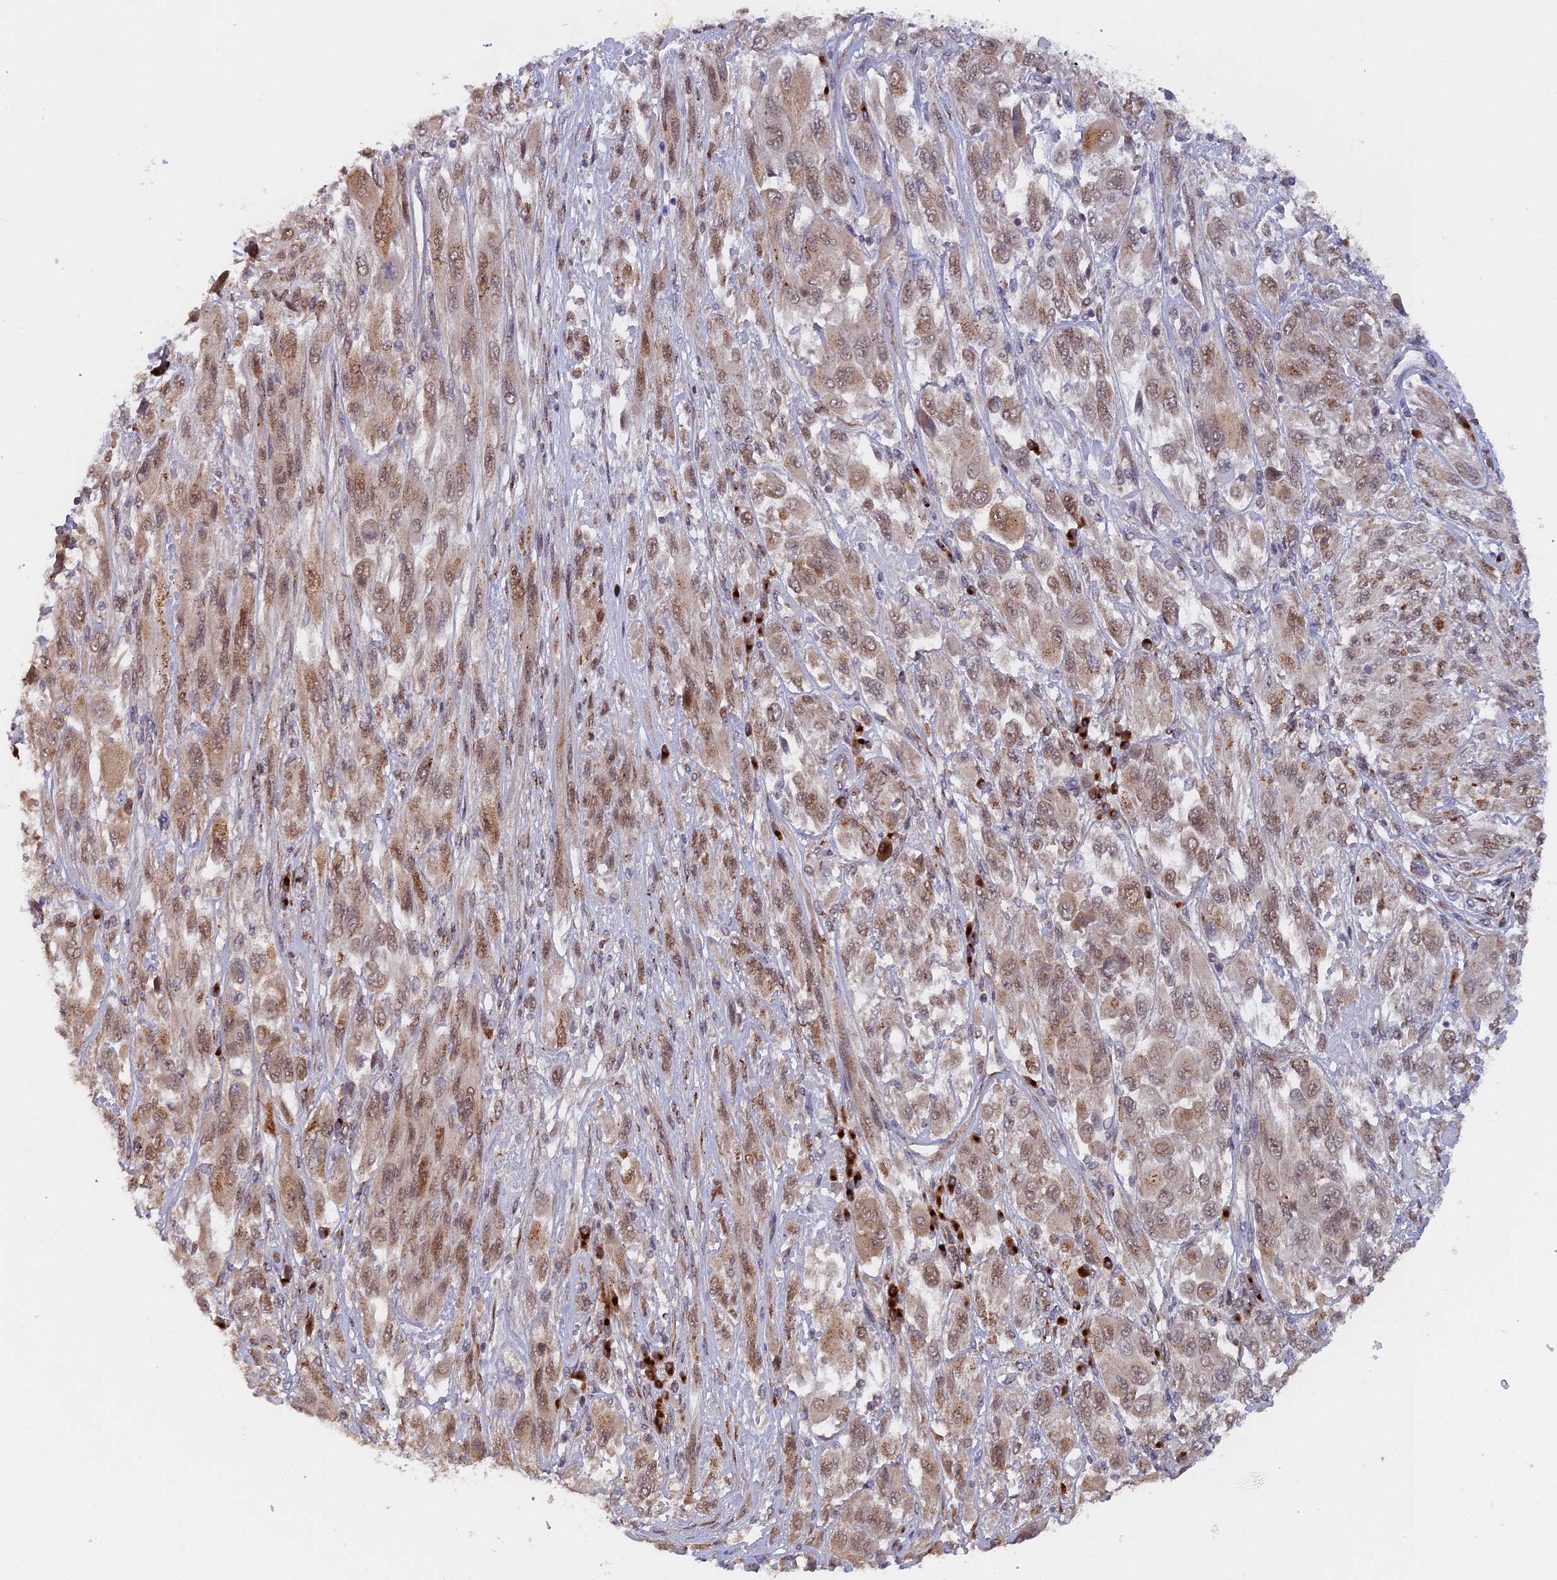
{"staining": {"intensity": "moderate", "quantity": ">75%", "location": "cytoplasmic/membranous,nuclear"}, "tissue": "melanoma", "cell_type": "Tumor cells", "image_type": "cancer", "snomed": [{"axis": "morphology", "description": "Malignant melanoma, NOS"}, {"axis": "topography", "description": "Skin"}], "caption": "Protein expression analysis of malignant melanoma demonstrates moderate cytoplasmic/membranous and nuclear expression in about >75% of tumor cells.", "gene": "SNX17", "patient": {"sex": "female", "age": 91}}